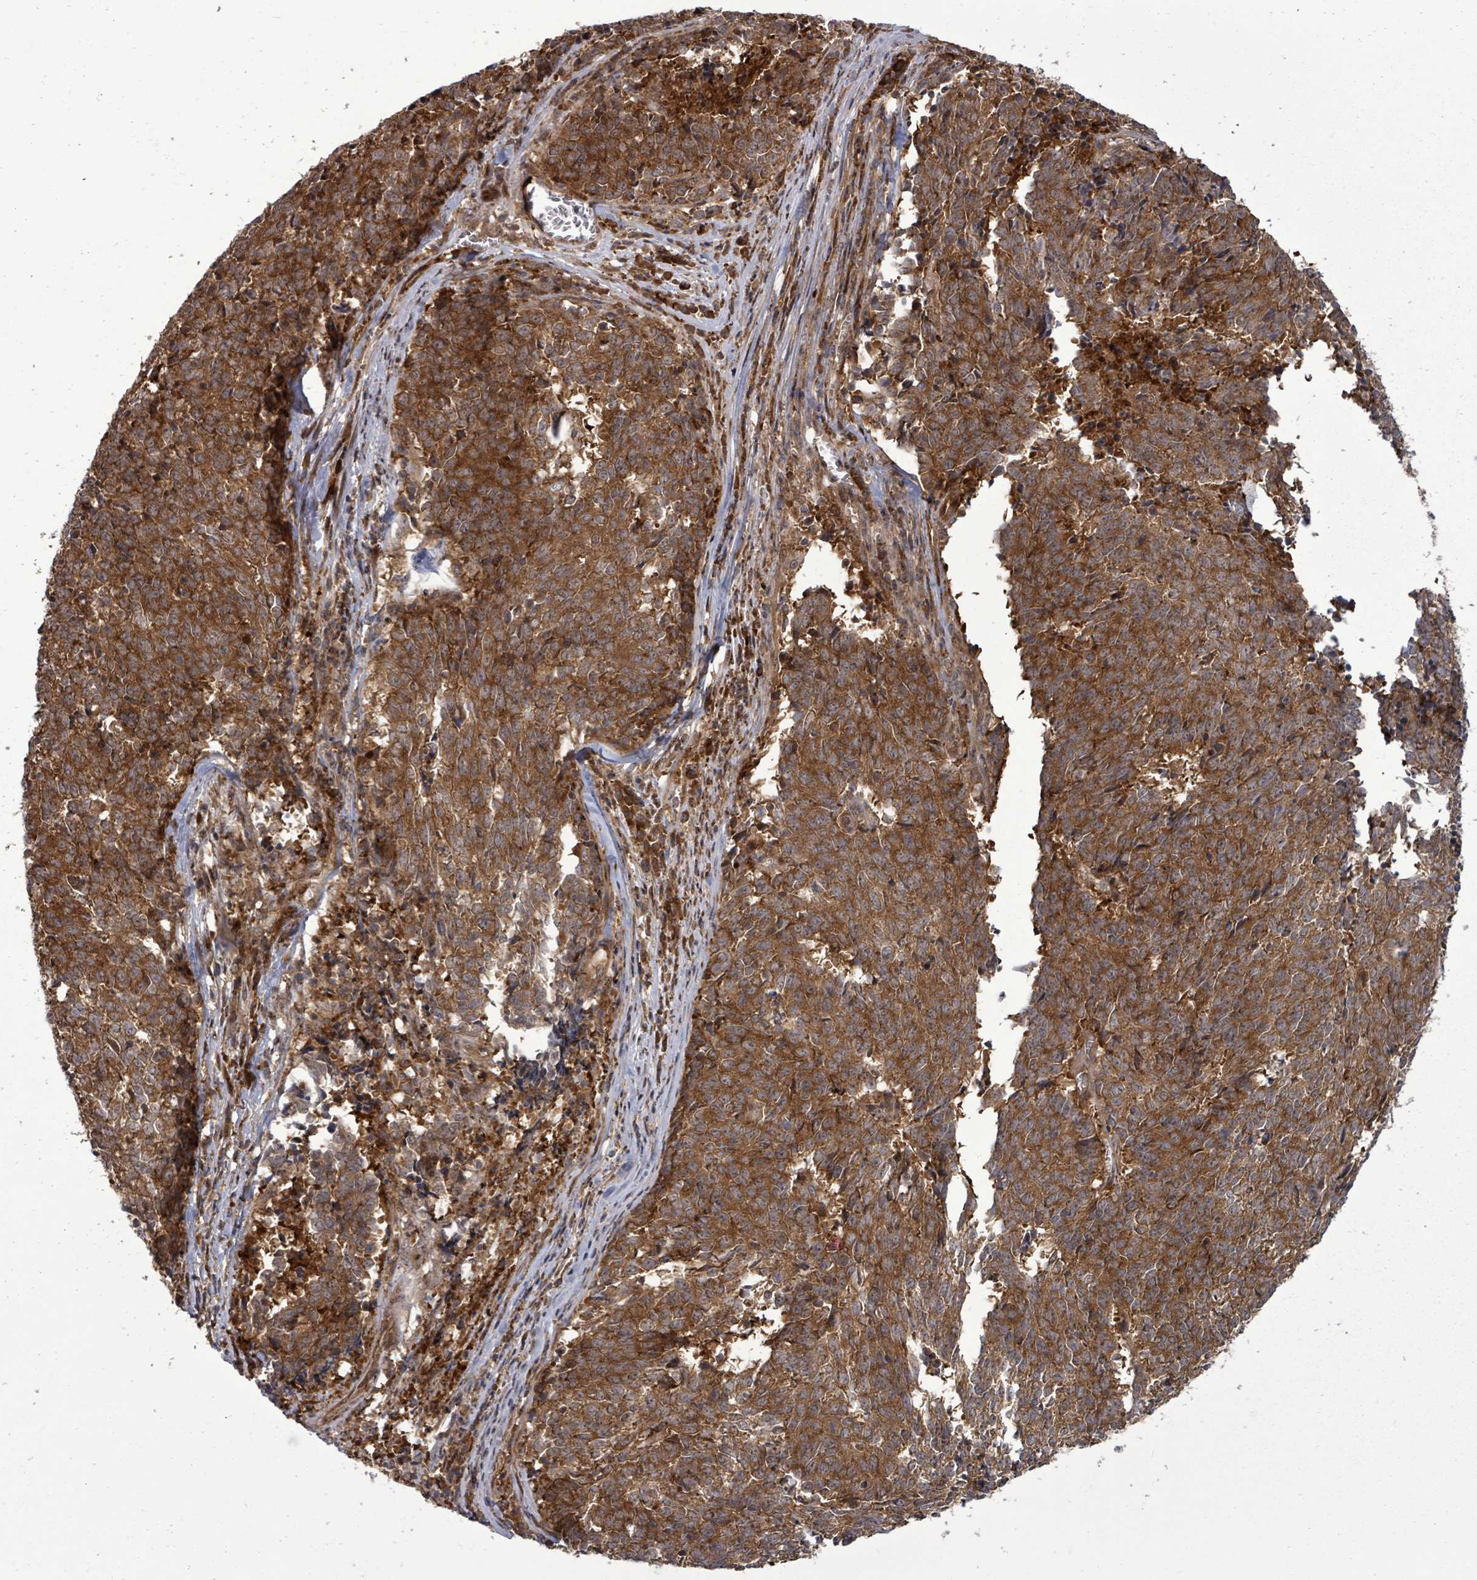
{"staining": {"intensity": "strong", "quantity": ">75%", "location": "cytoplasmic/membranous"}, "tissue": "cervical cancer", "cell_type": "Tumor cells", "image_type": "cancer", "snomed": [{"axis": "morphology", "description": "Squamous cell carcinoma, NOS"}, {"axis": "topography", "description": "Cervix"}], "caption": "Approximately >75% of tumor cells in human cervical squamous cell carcinoma display strong cytoplasmic/membranous protein expression as visualized by brown immunohistochemical staining.", "gene": "EIF3C", "patient": {"sex": "female", "age": 29}}